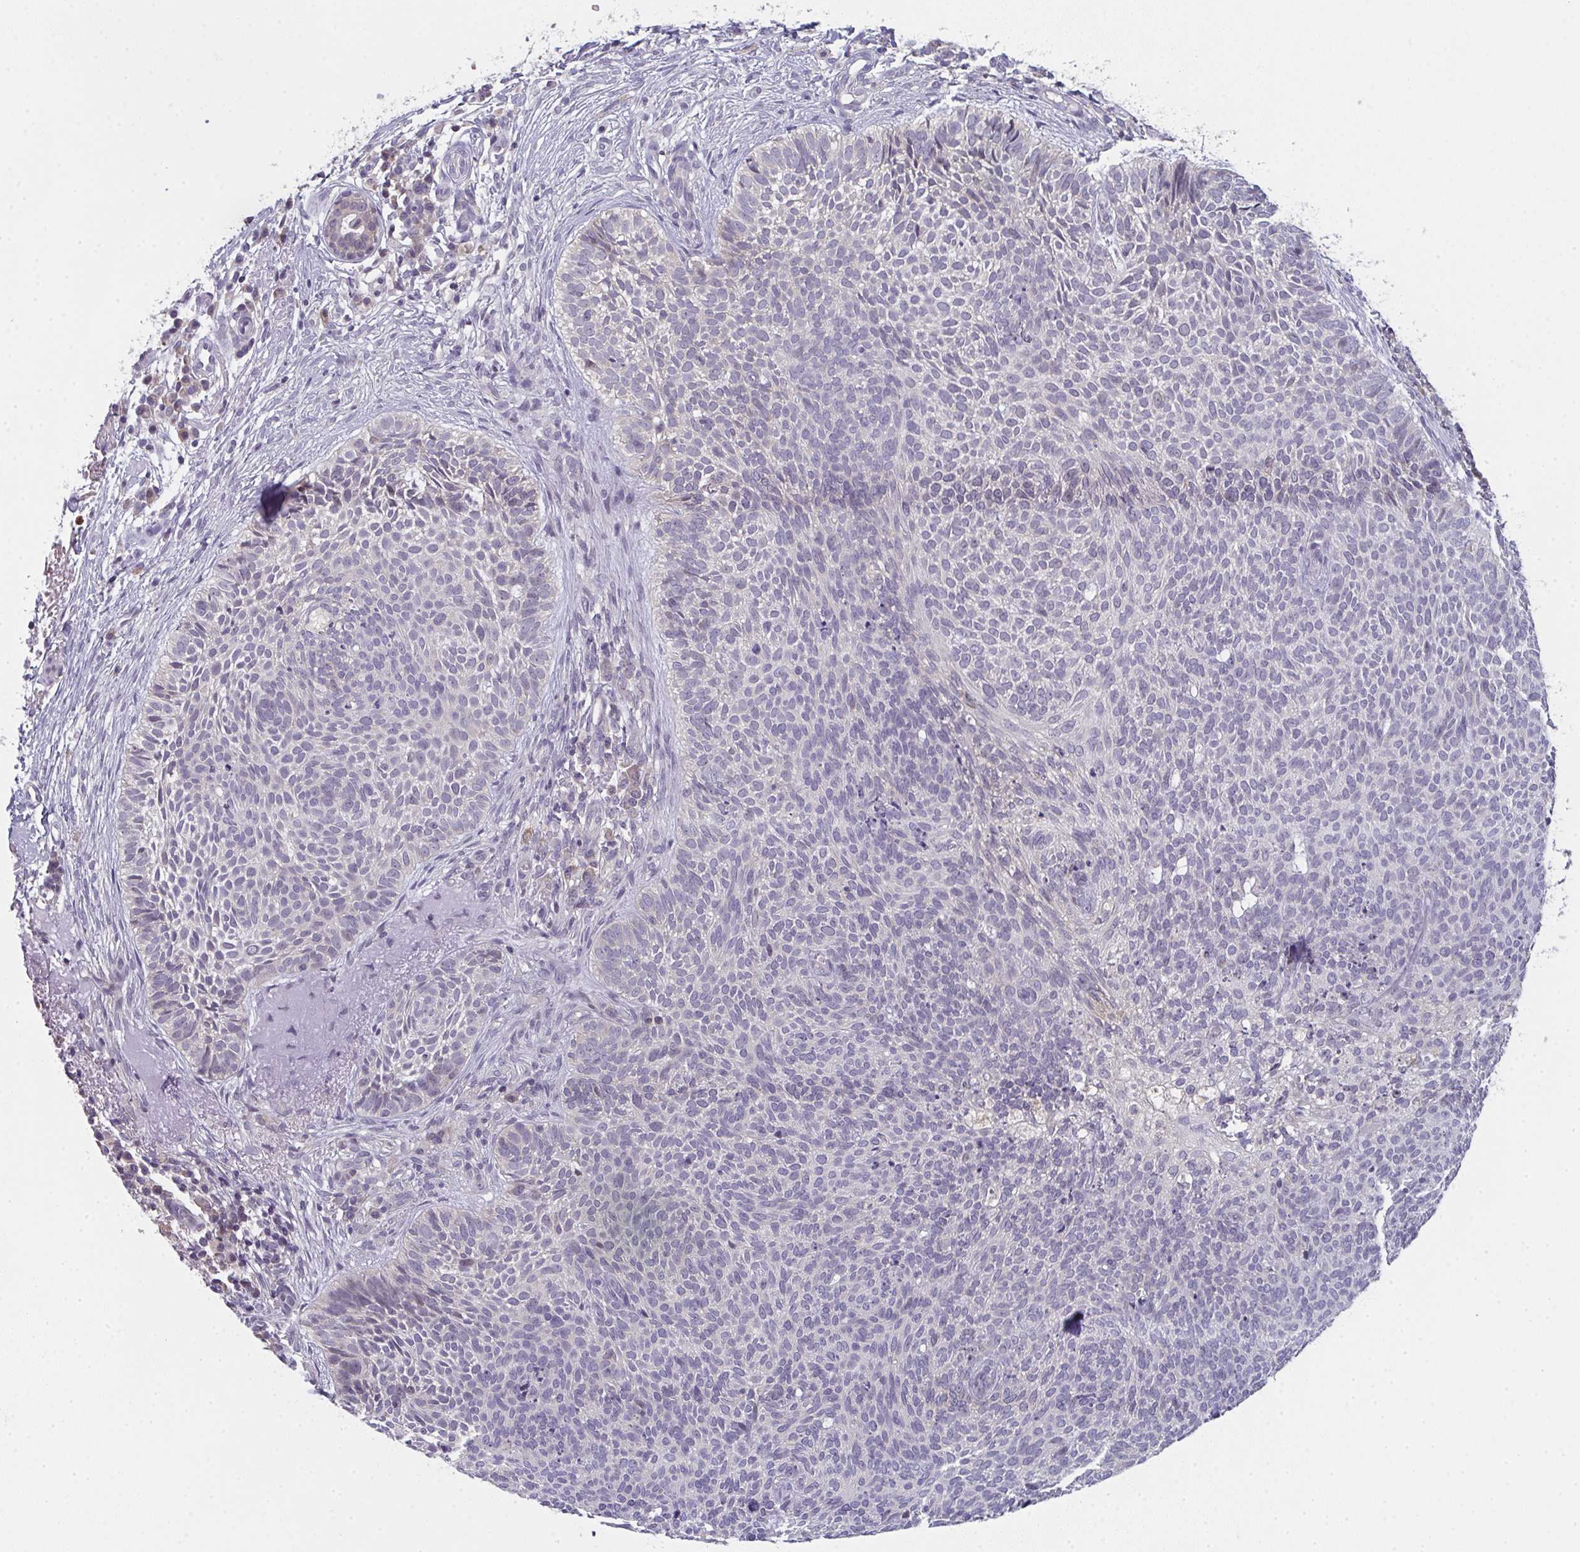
{"staining": {"intensity": "negative", "quantity": "none", "location": "none"}, "tissue": "skin cancer", "cell_type": "Tumor cells", "image_type": "cancer", "snomed": [{"axis": "morphology", "description": "Basal cell carcinoma"}, {"axis": "topography", "description": "Skin"}, {"axis": "topography", "description": "Skin of face"}], "caption": "High power microscopy photomicrograph of an immunohistochemistry micrograph of skin cancer (basal cell carcinoma), revealing no significant staining in tumor cells. (Brightfield microscopy of DAB (3,3'-diaminobenzidine) IHC at high magnification).", "gene": "RIOK1", "patient": {"sex": "female", "age": 82}}